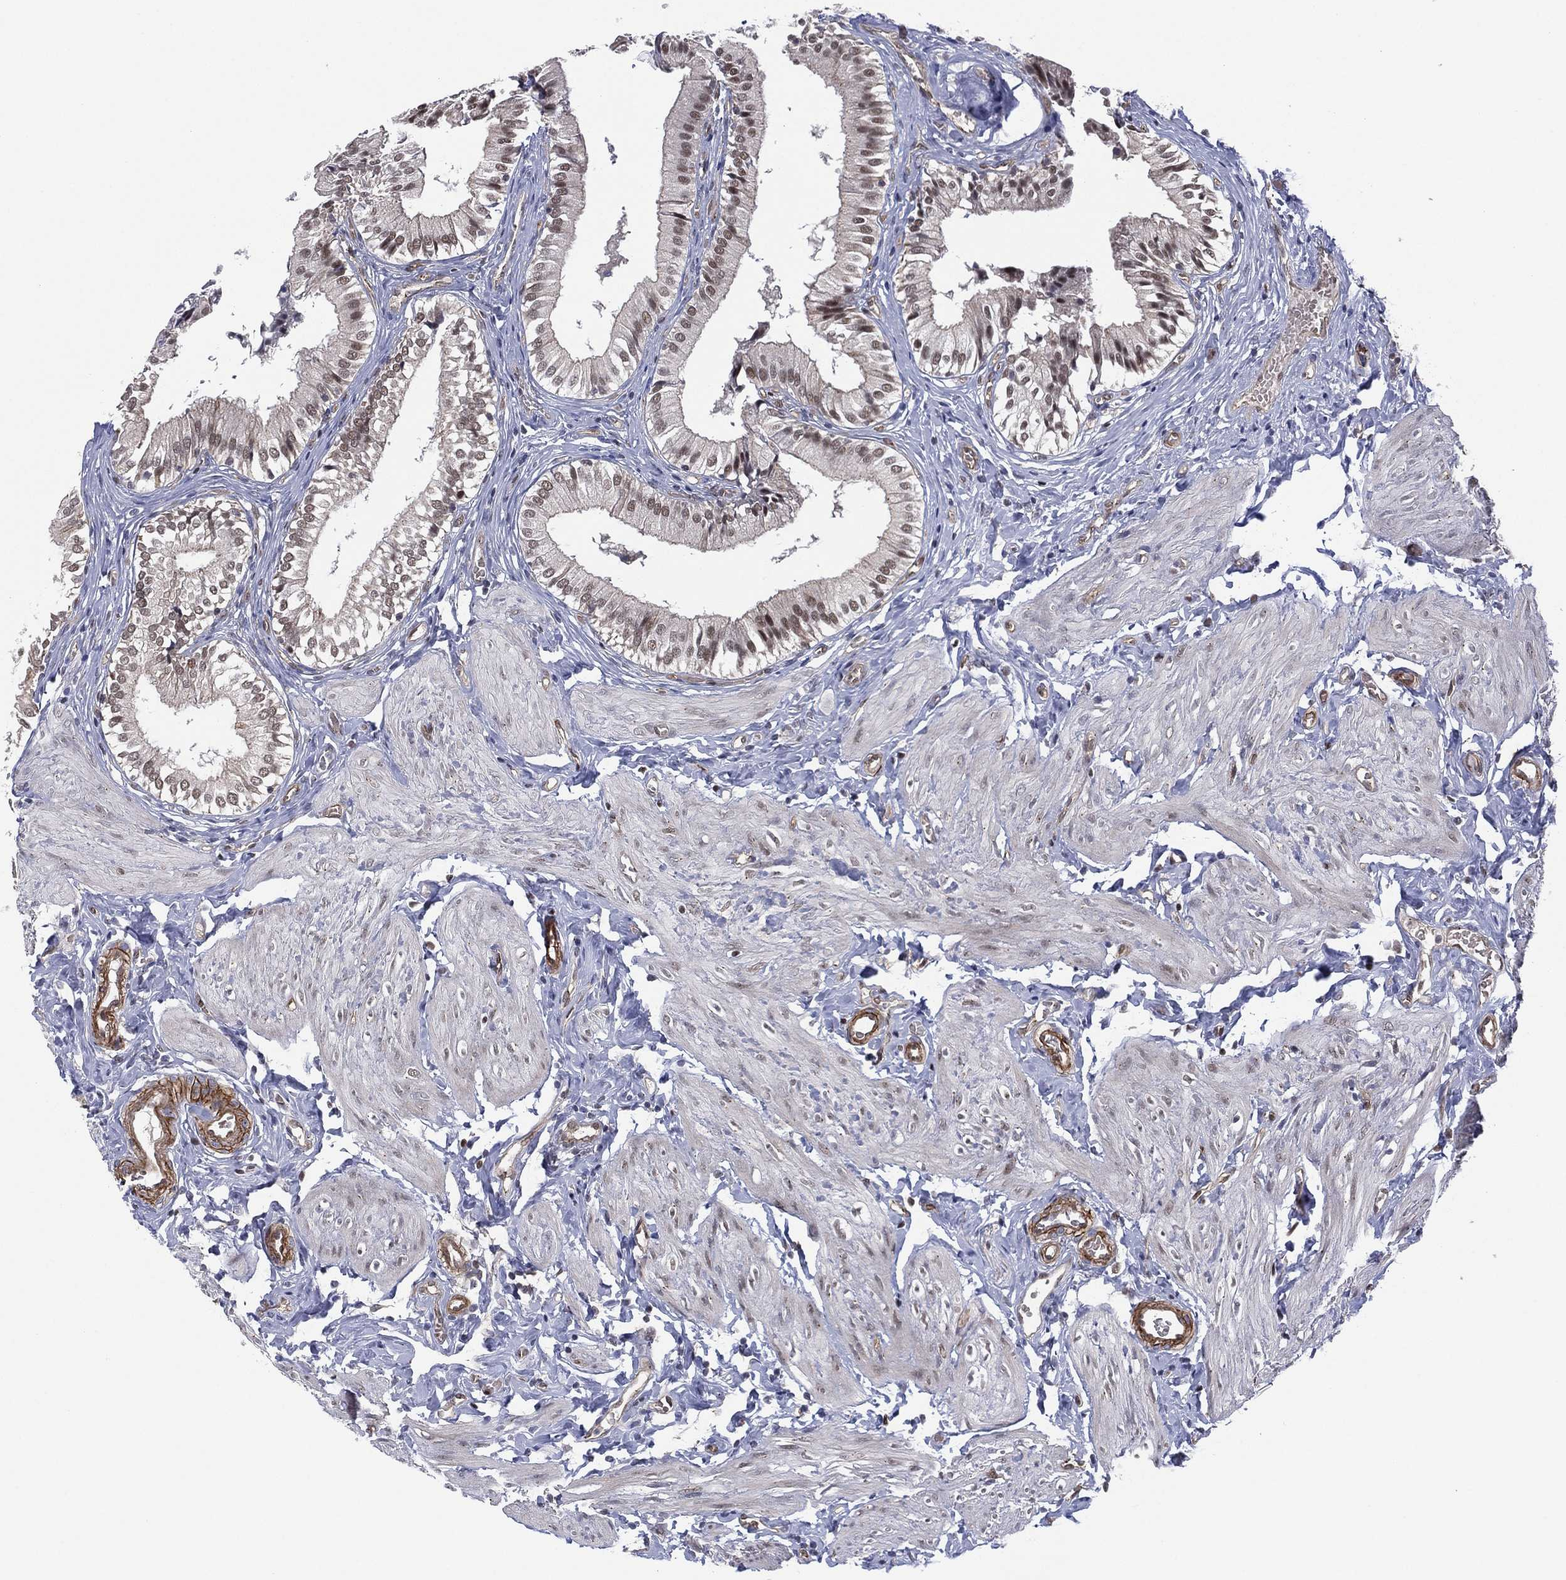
{"staining": {"intensity": "moderate", "quantity": "<25%", "location": "nuclear"}, "tissue": "gallbladder", "cell_type": "Glandular cells", "image_type": "normal", "snomed": [{"axis": "morphology", "description": "Normal tissue, NOS"}, {"axis": "topography", "description": "Gallbladder"}], "caption": "Immunohistochemical staining of normal human gallbladder demonstrates low levels of moderate nuclear expression in approximately <25% of glandular cells.", "gene": "GSE1", "patient": {"sex": "female", "age": 47}}